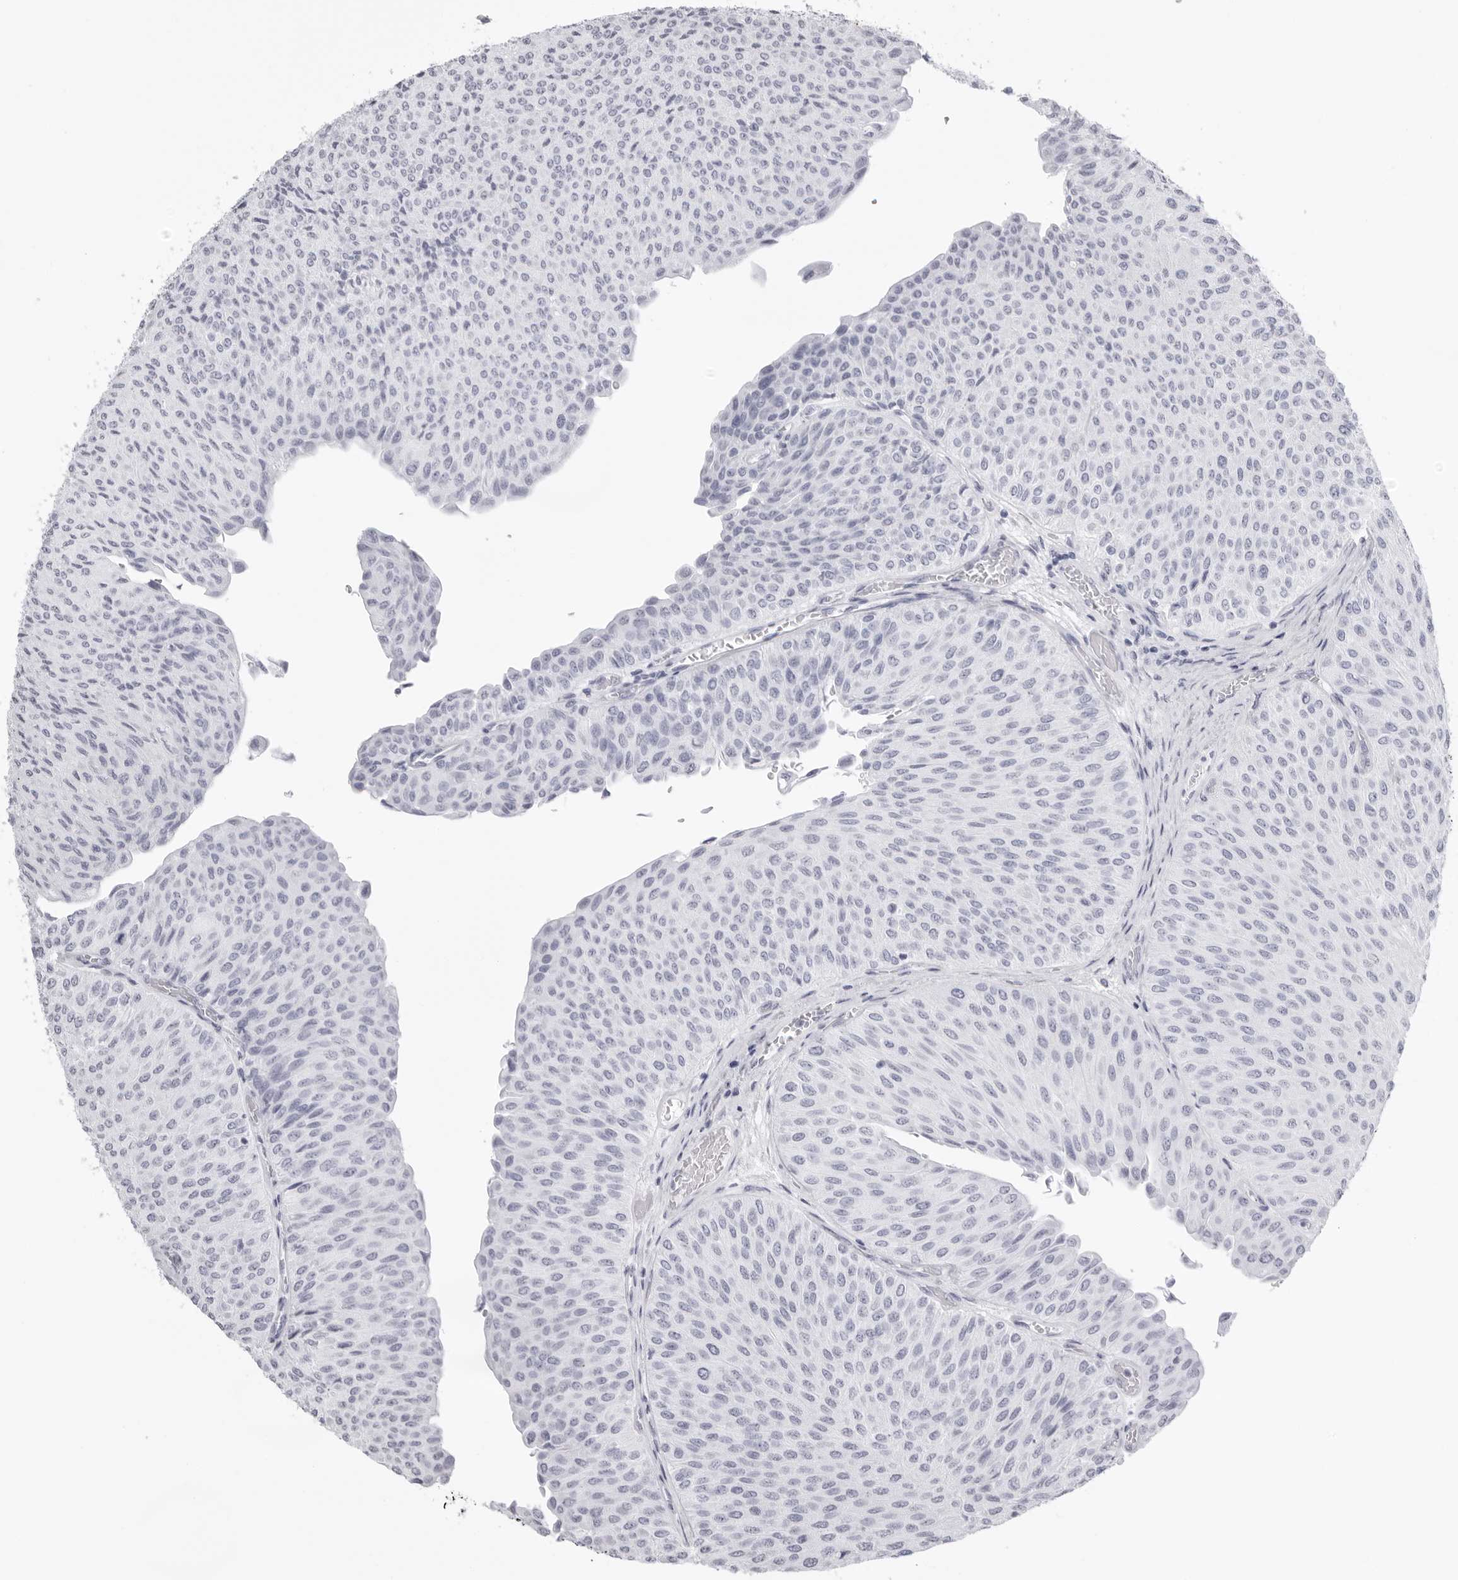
{"staining": {"intensity": "negative", "quantity": "none", "location": "none"}, "tissue": "urothelial cancer", "cell_type": "Tumor cells", "image_type": "cancer", "snomed": [{"axis": "morphology", "description": "Urothelial carcinoma, Low grade"}, {"axis": "topography", "description": "Urinary bladder"}], "caption": "Immunohistochemical staining of human low-grade urothelial carcinoma shows no significant staining in tumor cells.", "gene": "KLK9", "patient": {"sex": "male", "age": 78}}